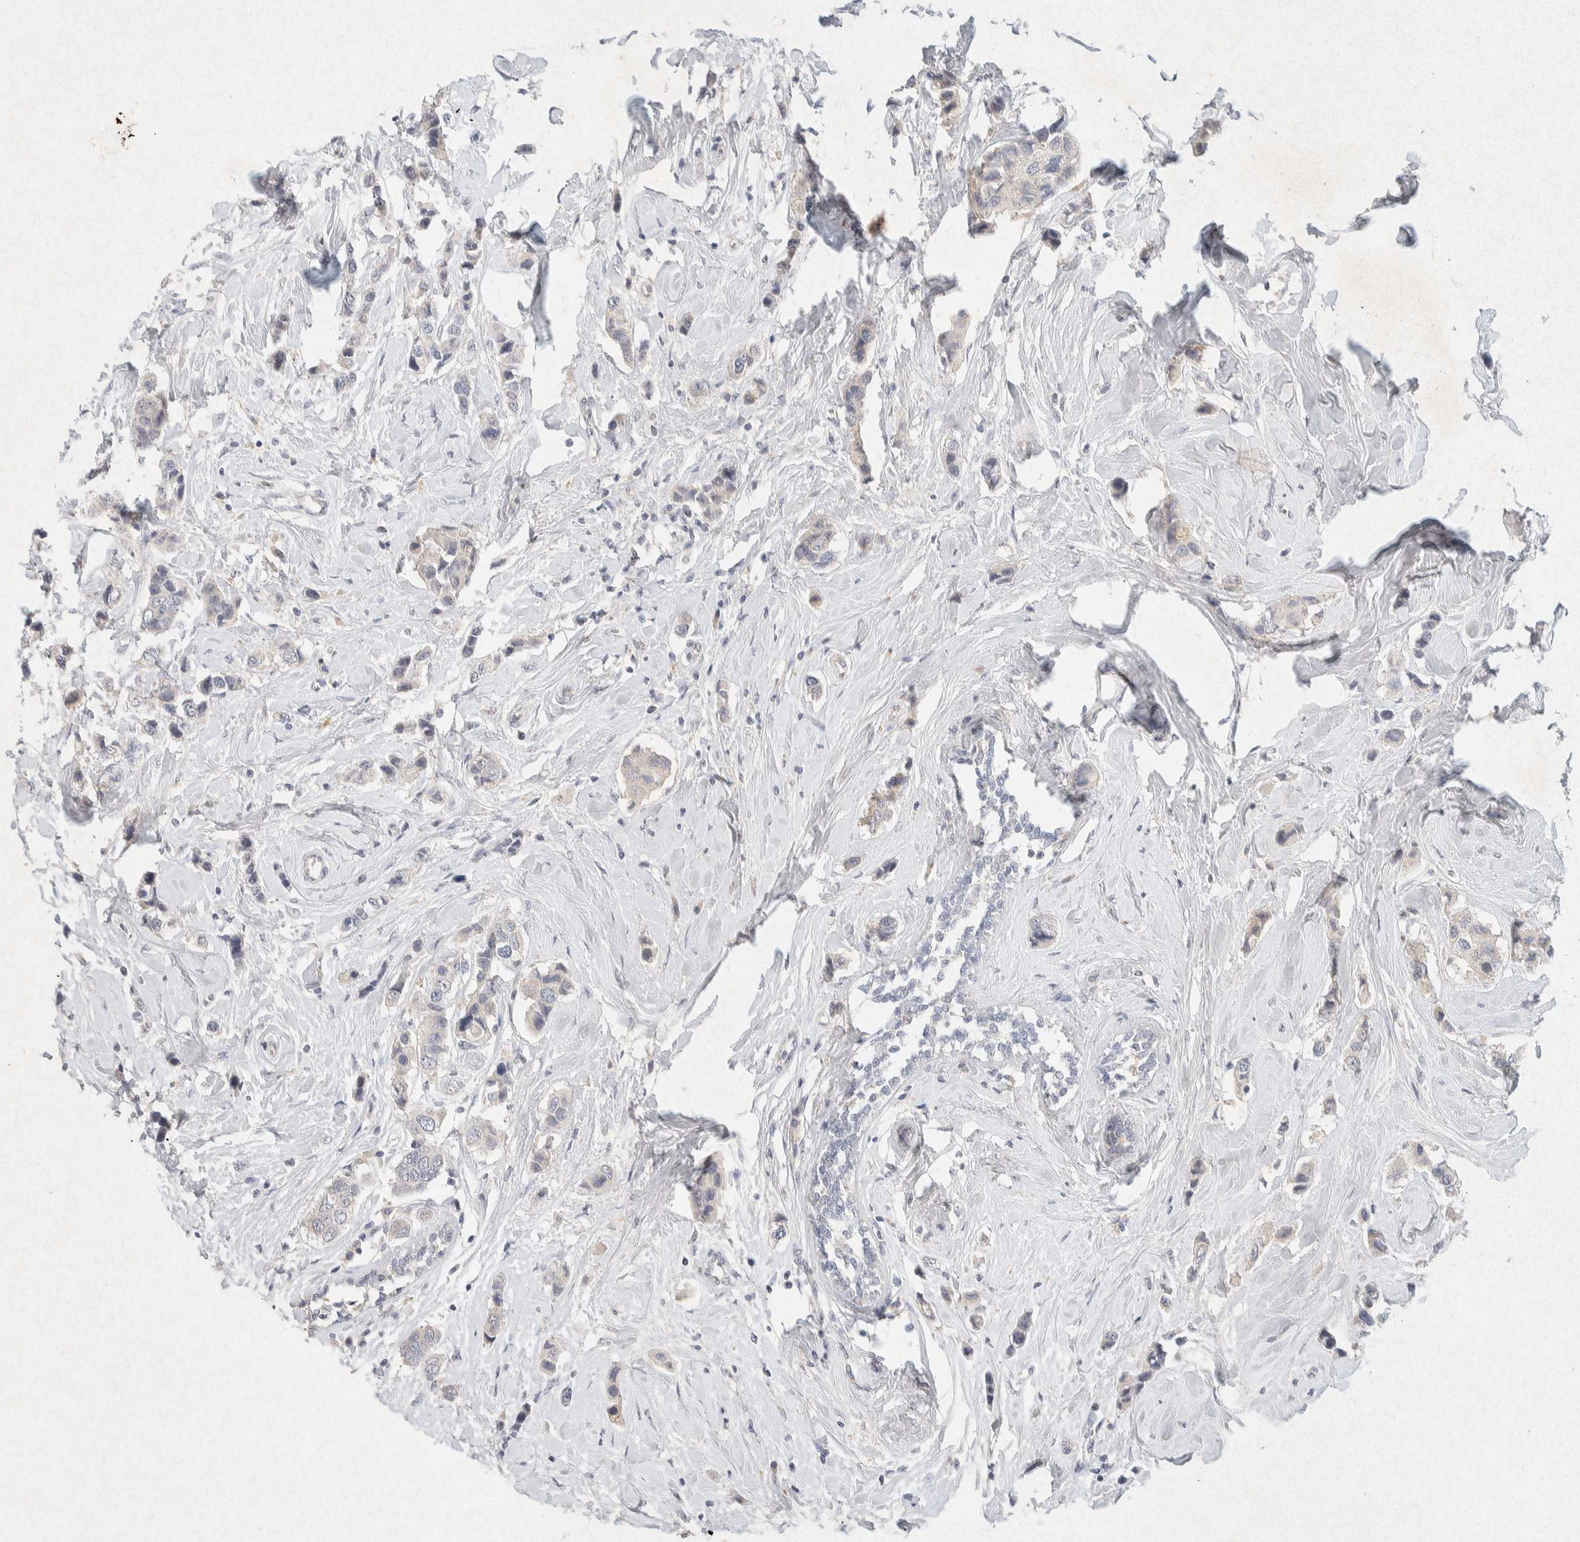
{"staining": {"intensity": "negative", "quantity": "none", "location": "none"}, "tissue": "breast cancer", "cell_type": "Tumor cells", "image_type": "cancer", "snomed": [{"axis": "morphology", "description": "Normal tissue, NOS"}, {"axis": "morphology", "description": "Duct carcinoma"}, {"axis": "topography", "description": "Breast"}], "caption": "Immunohistochemistry of breast cancer displays no positivity in tumor cells. (Immunohistochemistry, brightfield microscopy, high magnification).", "gene": "GNAI1", "patient": {"sex": "female", "age": 50}}